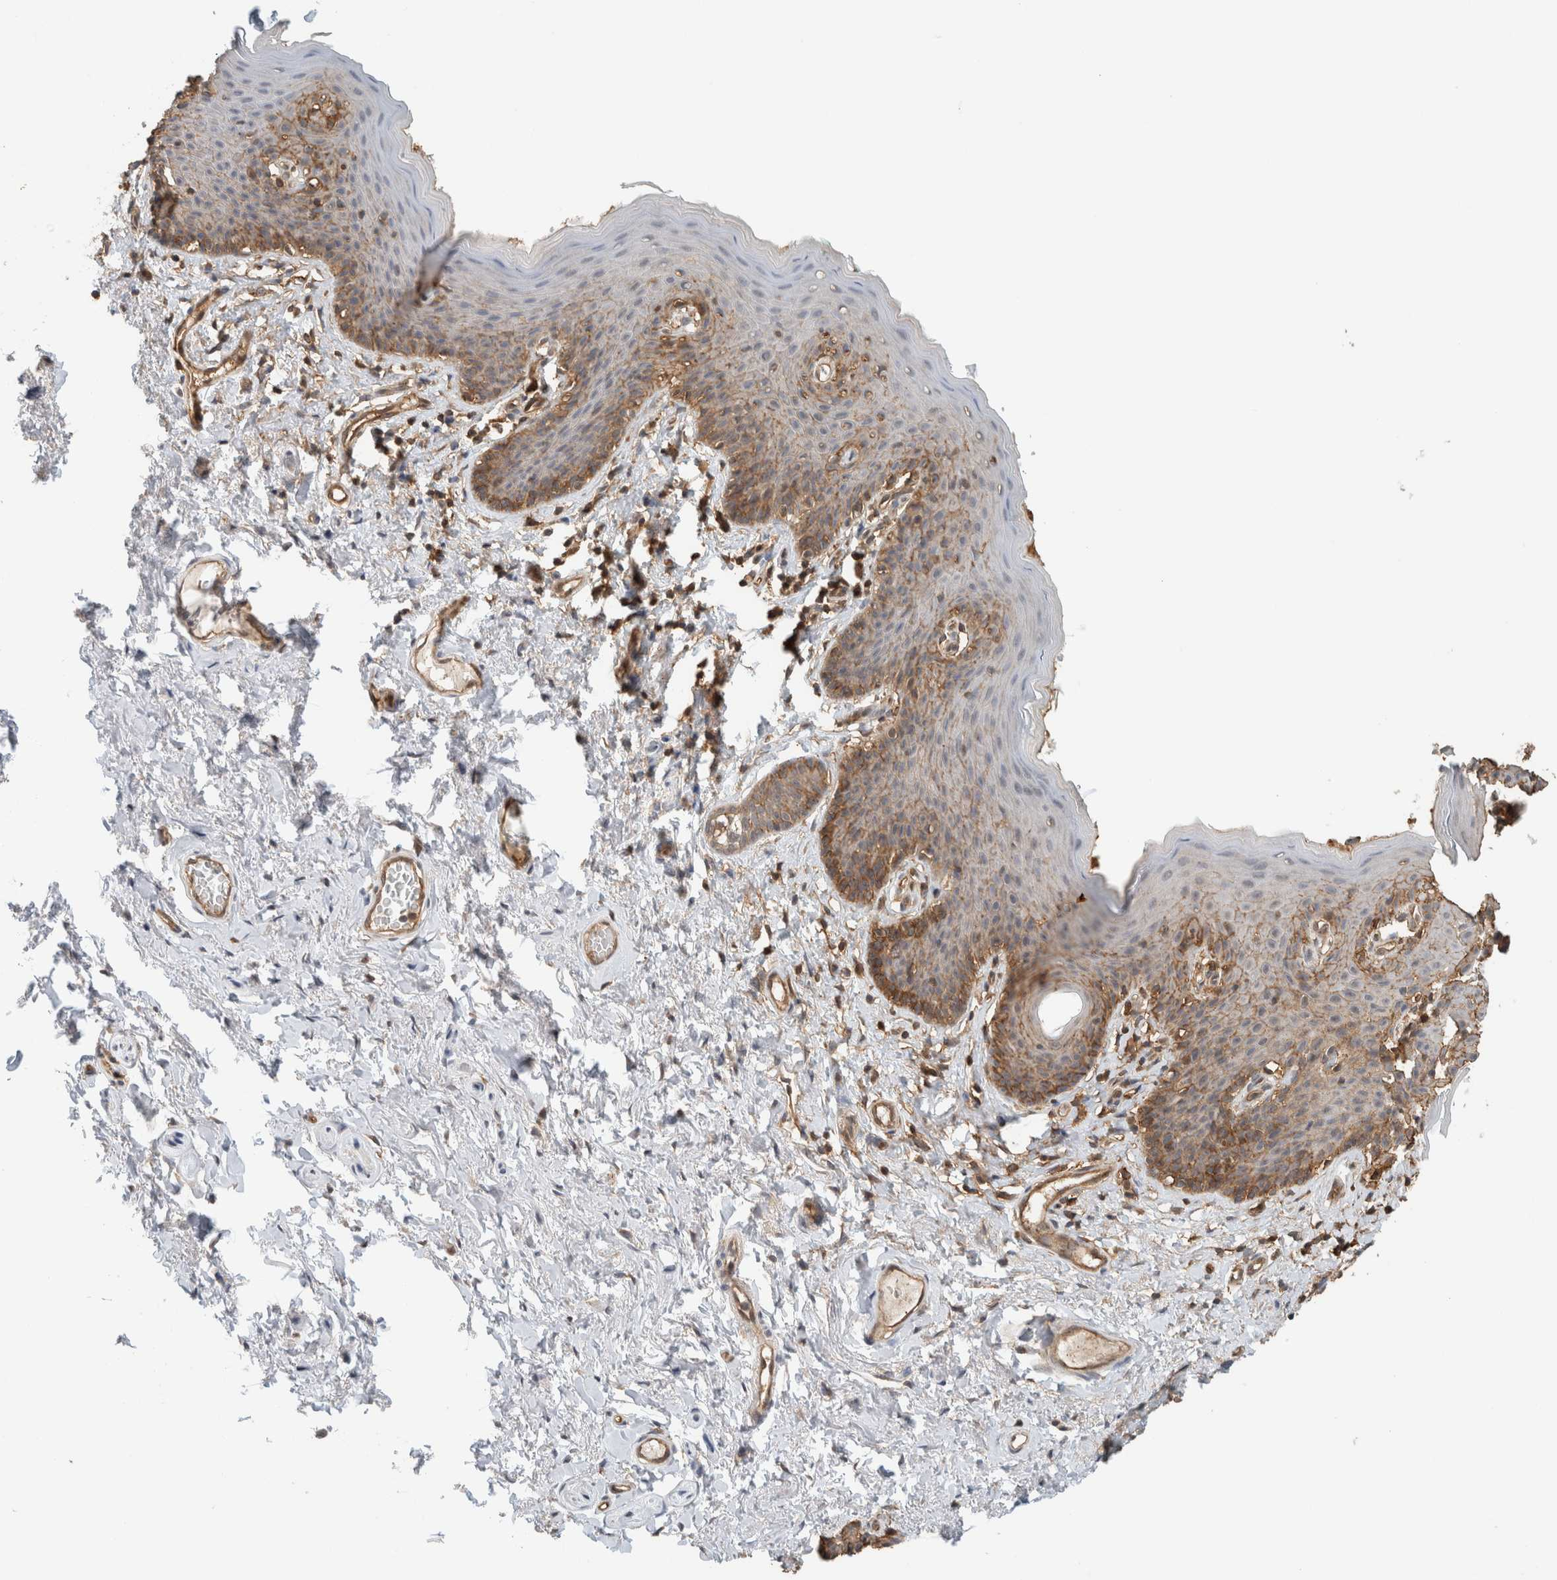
{"staining": {"intensity": "moderate", "quantity": "25%-75%", "location": "cytoplasmic/membranous,nuclear"}, "tissue": "skin", "cell_type": "Epidermal cells", "image_type": "normal", "snomed": [{"axis": "morphology", "description": "Normal tissue, NOS"}, {"axis": "topography", "description": "Vulva"}], "caption": "Benign skin demonstrates moderate cytoplasmic/membranous,nuclear positivity in approximately 25%-75% of epidermal cells.", "gene": "PFDN4", "patient": {"sex": "female", "age": 66}}